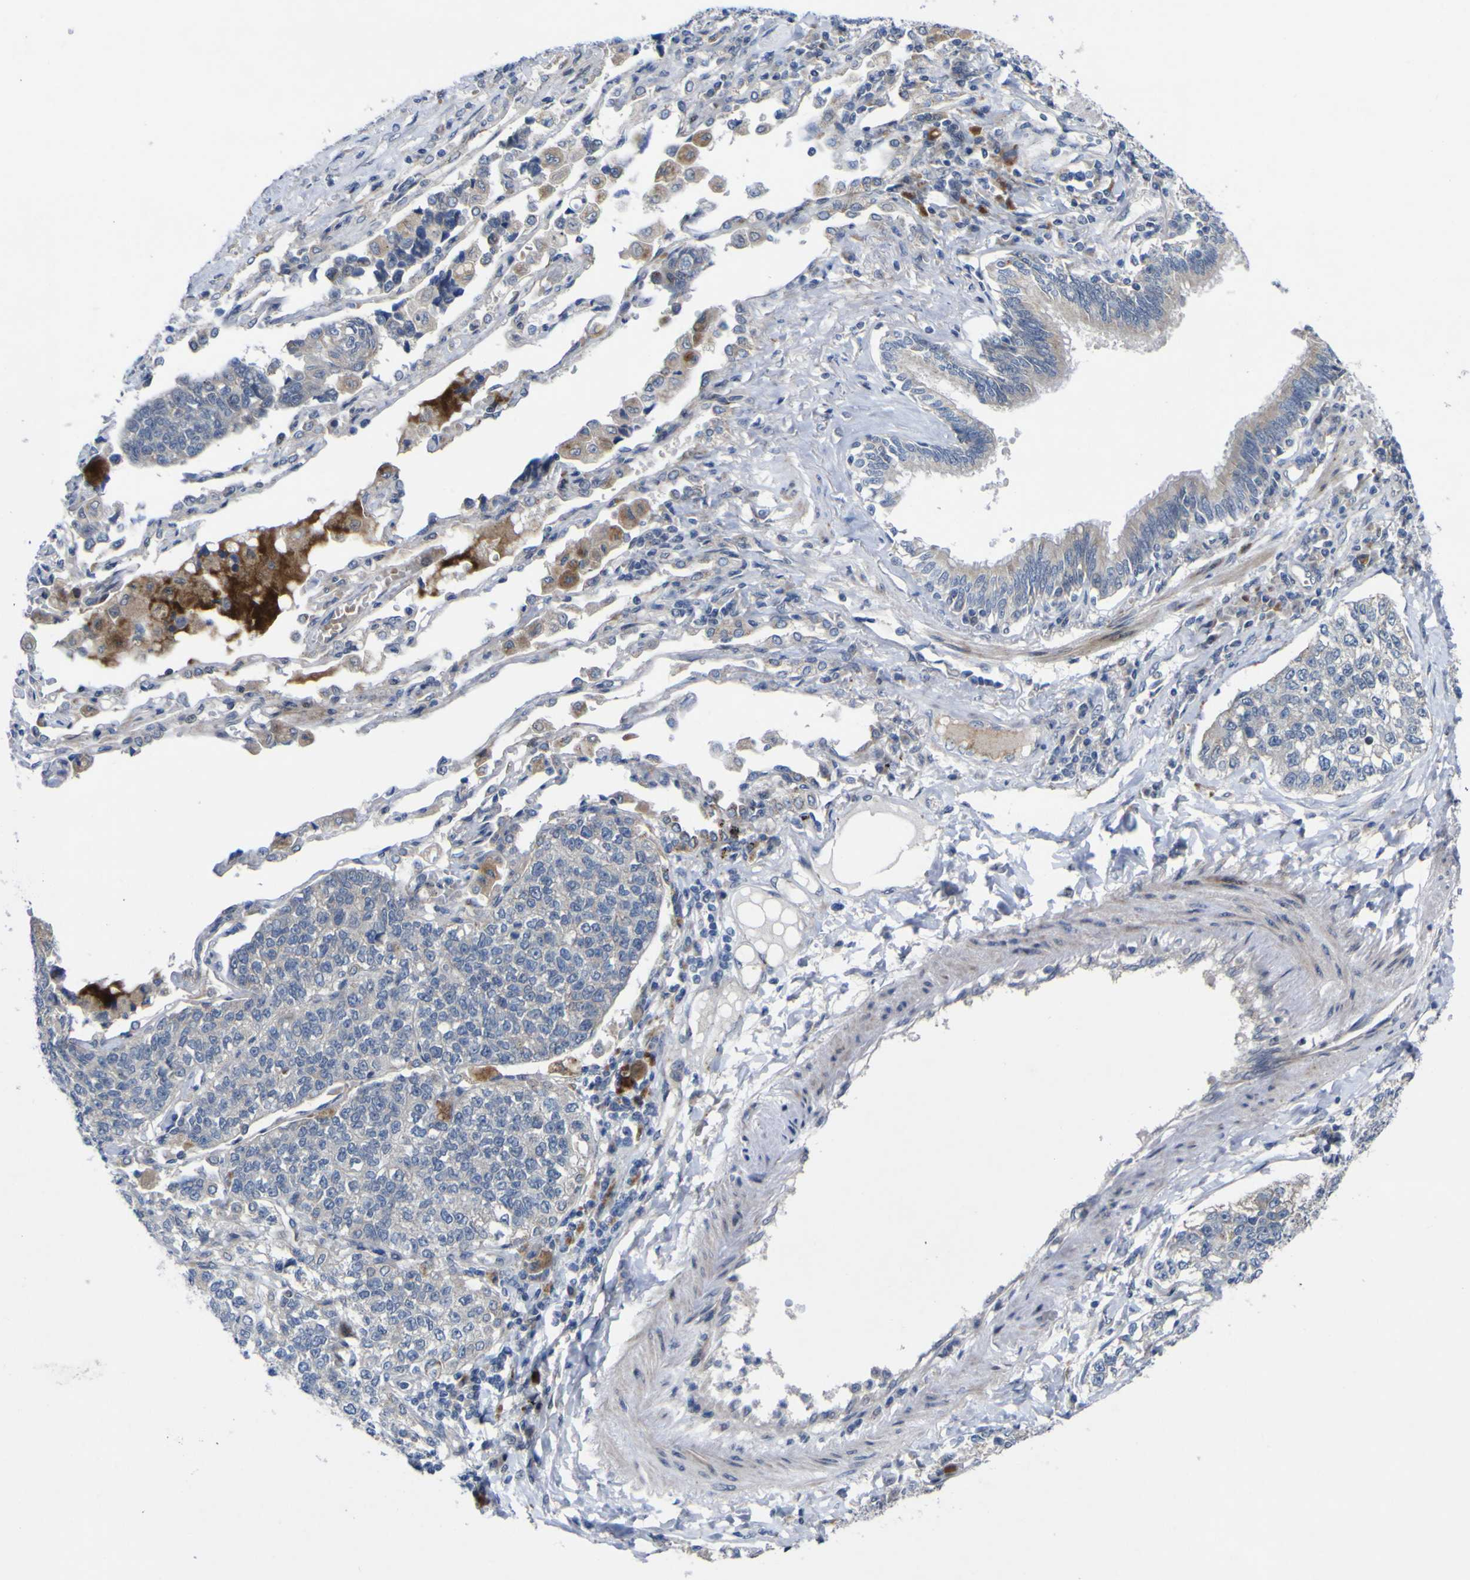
{"staining": {"intensity": "negative", "quantity": "none", "location": "none"}, "tissue": "lung cancer", "cell_type": "Tumor cells", "image_type": "cancer", "snomed": [{"axis": "morphology", "description": "Adenocarcinoma, NOS"}, {"axis": "topography", "description": "Lung"}], "caption": "The micrograph shows no significant expression in tumor cells of adenocarcinoma (lung). Brightfield microscopy of IHC stained with DAB (3,3'-diaminobenzidine) (brown) and hematoxylin (blue), captured at high magnification.", "gene": "NAV1", "patient": {"sex": "male", "age": 49}}